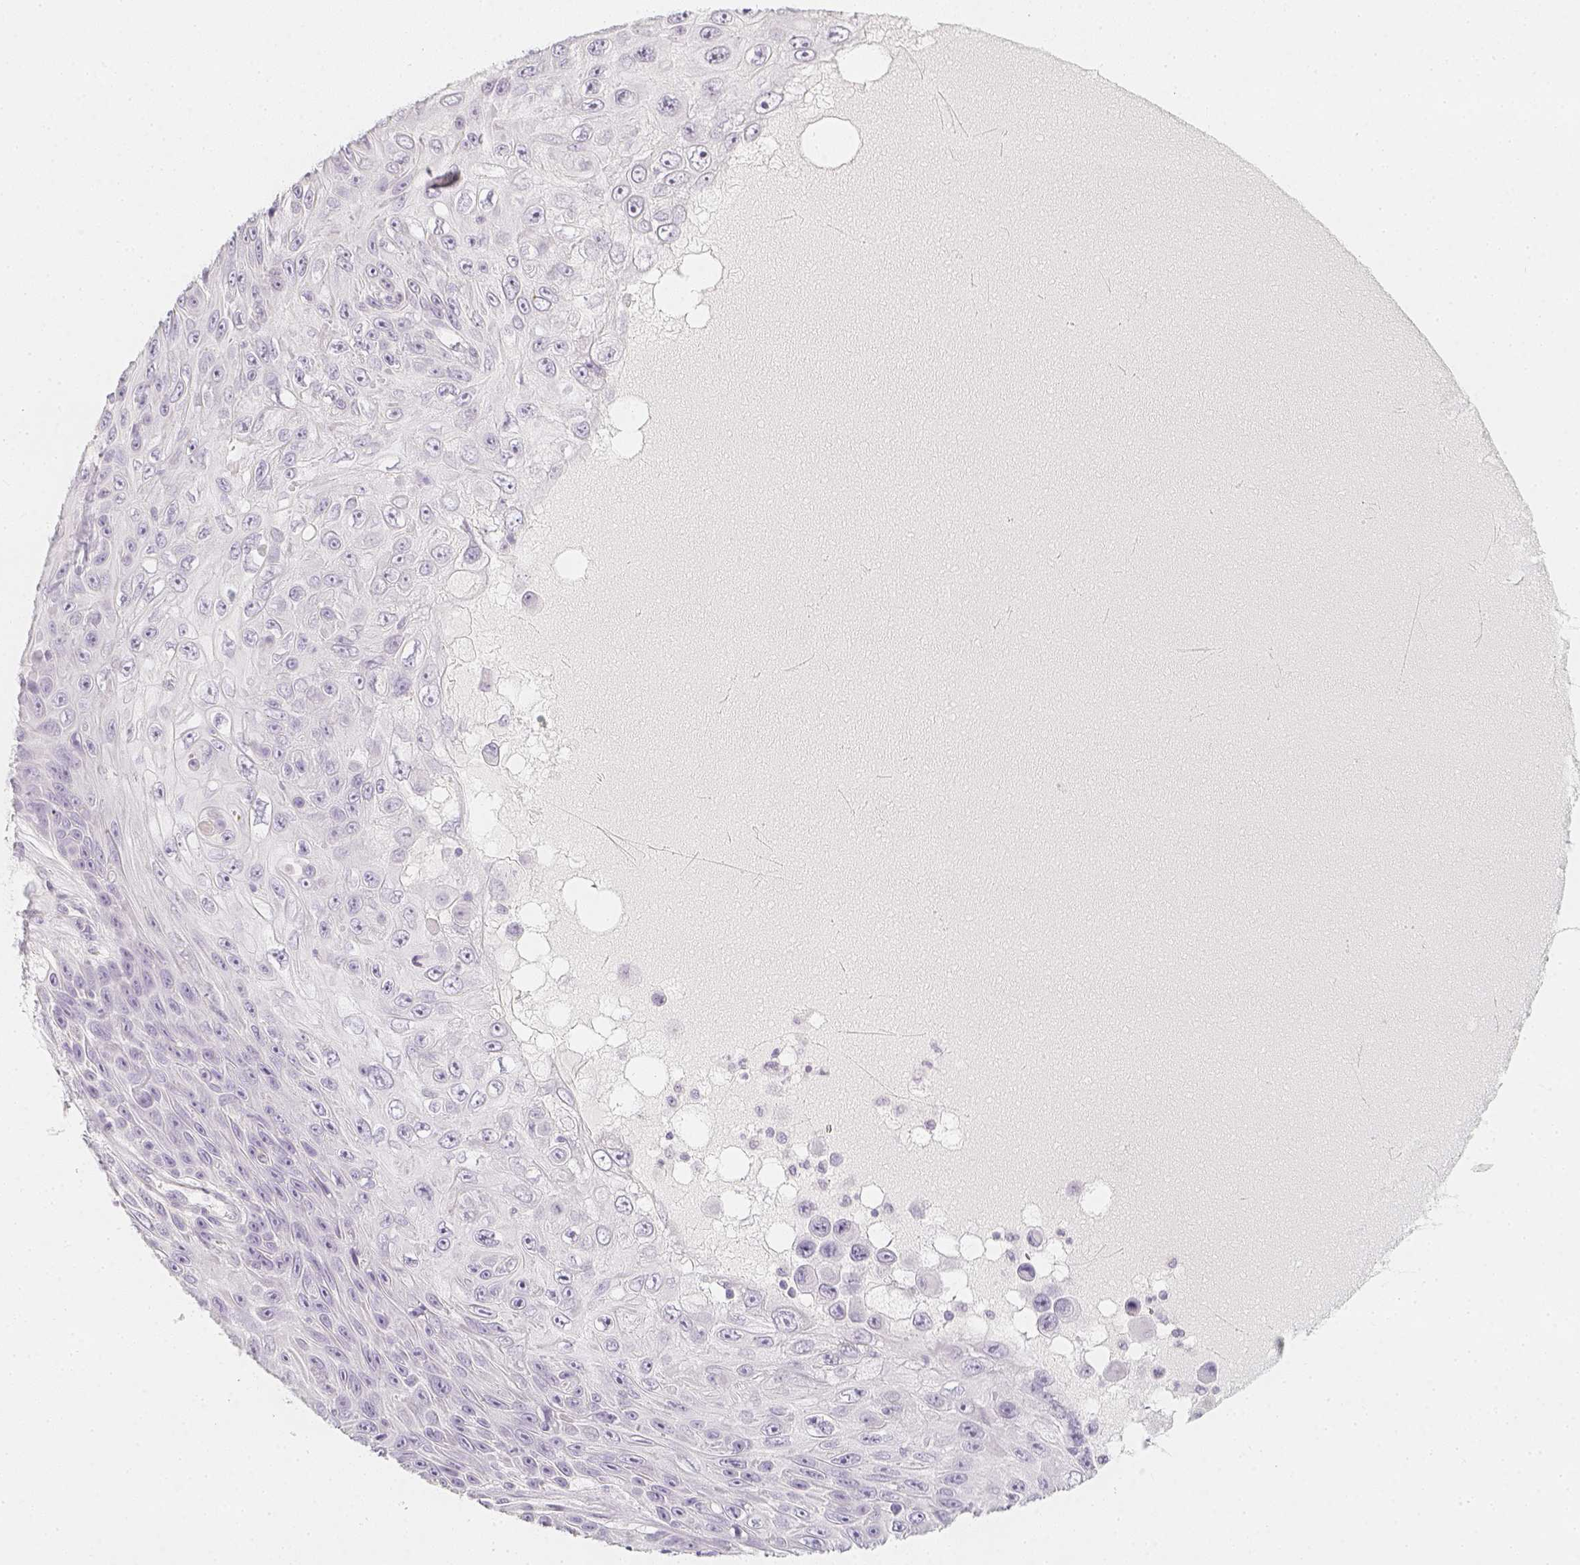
{"staining": {"intensity": "negative", "quantity": "none", "location": "none"}, "tissue": "skin cancer", "cell_type": "Tumor cells", "image_type": "cancer", "snomed": [{"axis": "morphology", "description": "Squamous cell carcinoma, NOS"}, {"axis": "topography", "description": "Skin"}], "caption": "Skin squamous cell carcinoma was stained to show a protein in brown. There is no significant expression in tumor cells.", "gene": "SLC18A1", "patient": {"sex": "male", "age": 82}}